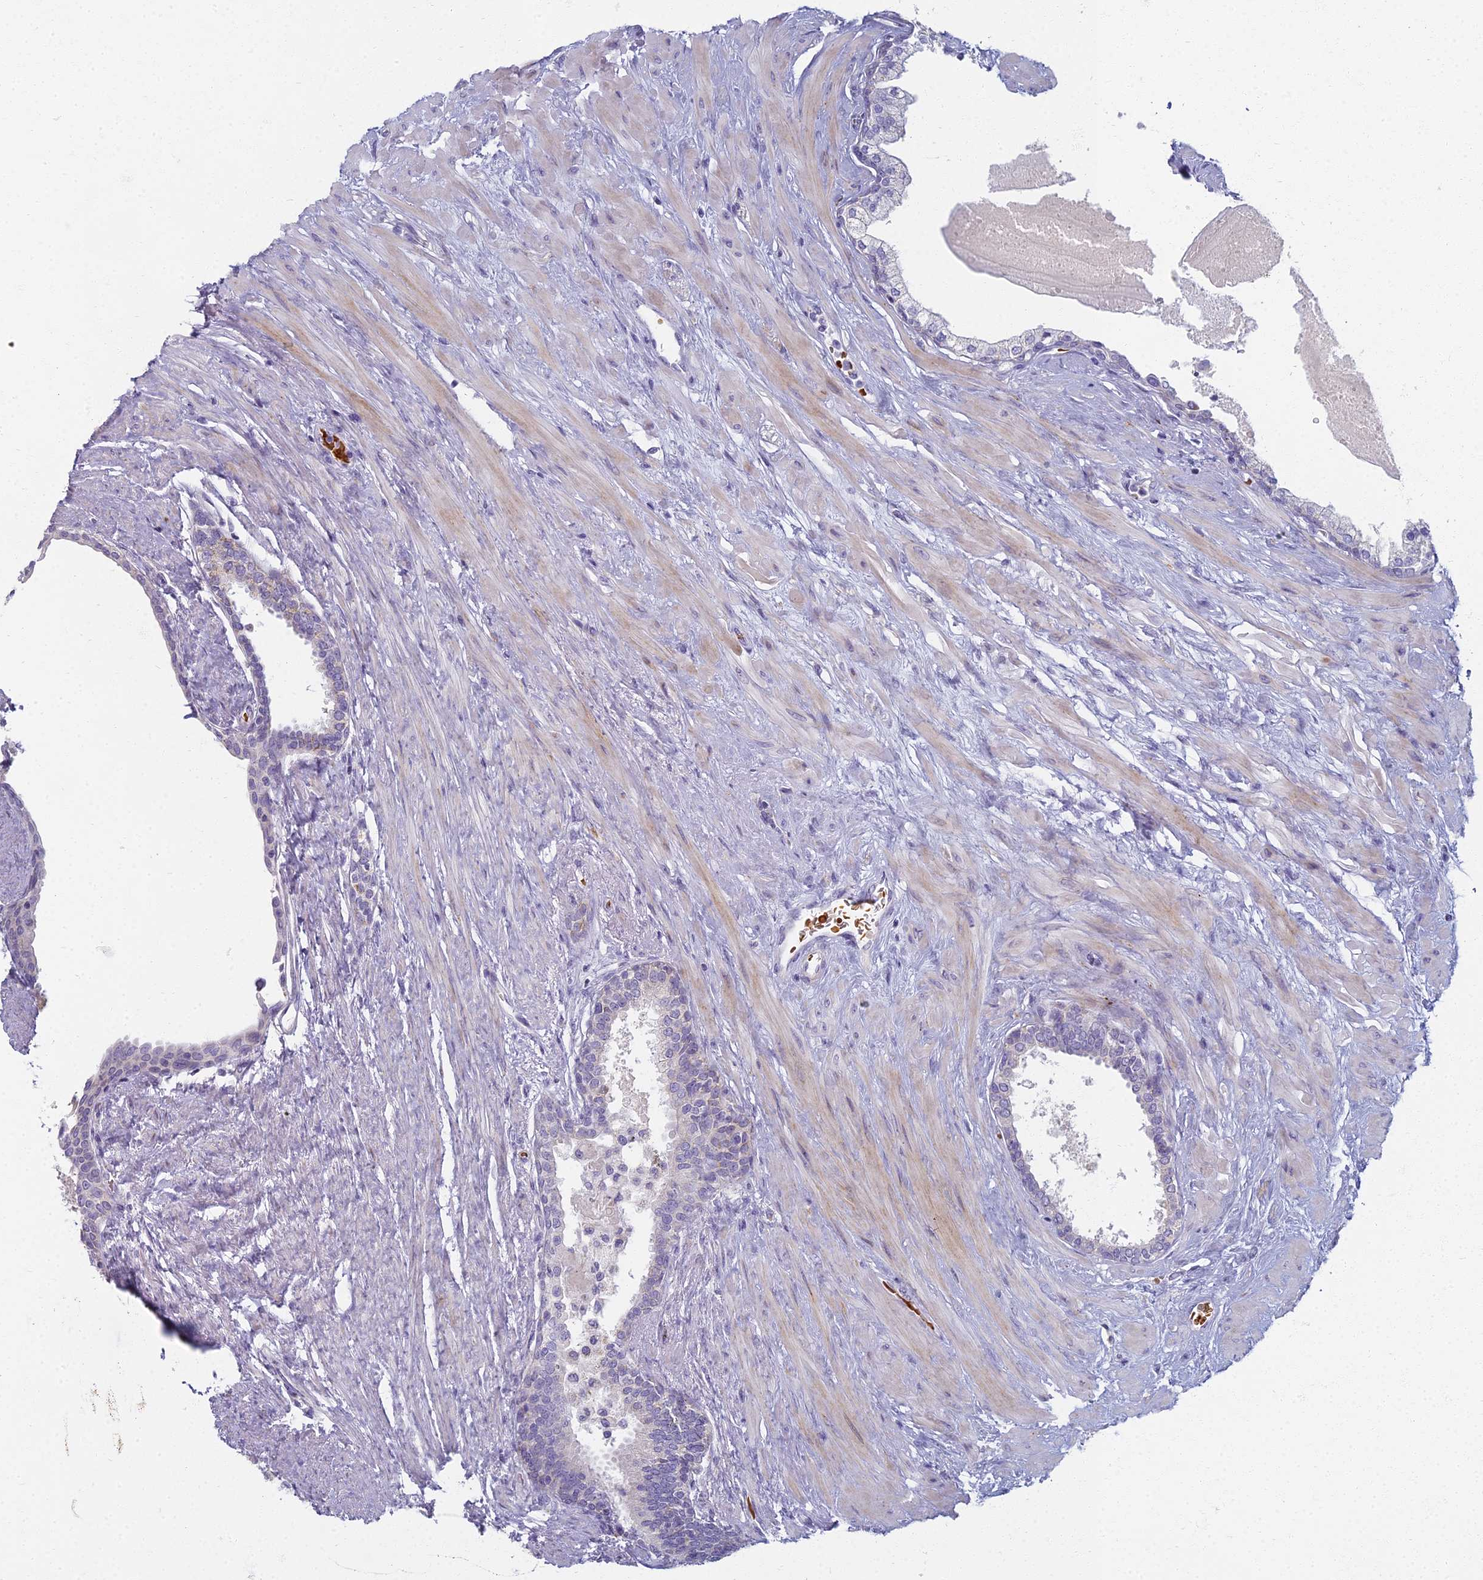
{"staining": {"intensity": "negative", "quantity": "none", "location": "none"}, "tissue": "prostate", "cell_type": "Glandular cells", "image_type": "normal", "snomed": [{"axis": "morphology", "description": "Normal tissue, NOS"}, {"axis": "topography", "description": "Prostate"}], "caption": "A photomicrograph of human prostate is negative for staining in glandular cells.", "gene": "ARL15", "patient": {"sex": "male", "age": 57}}